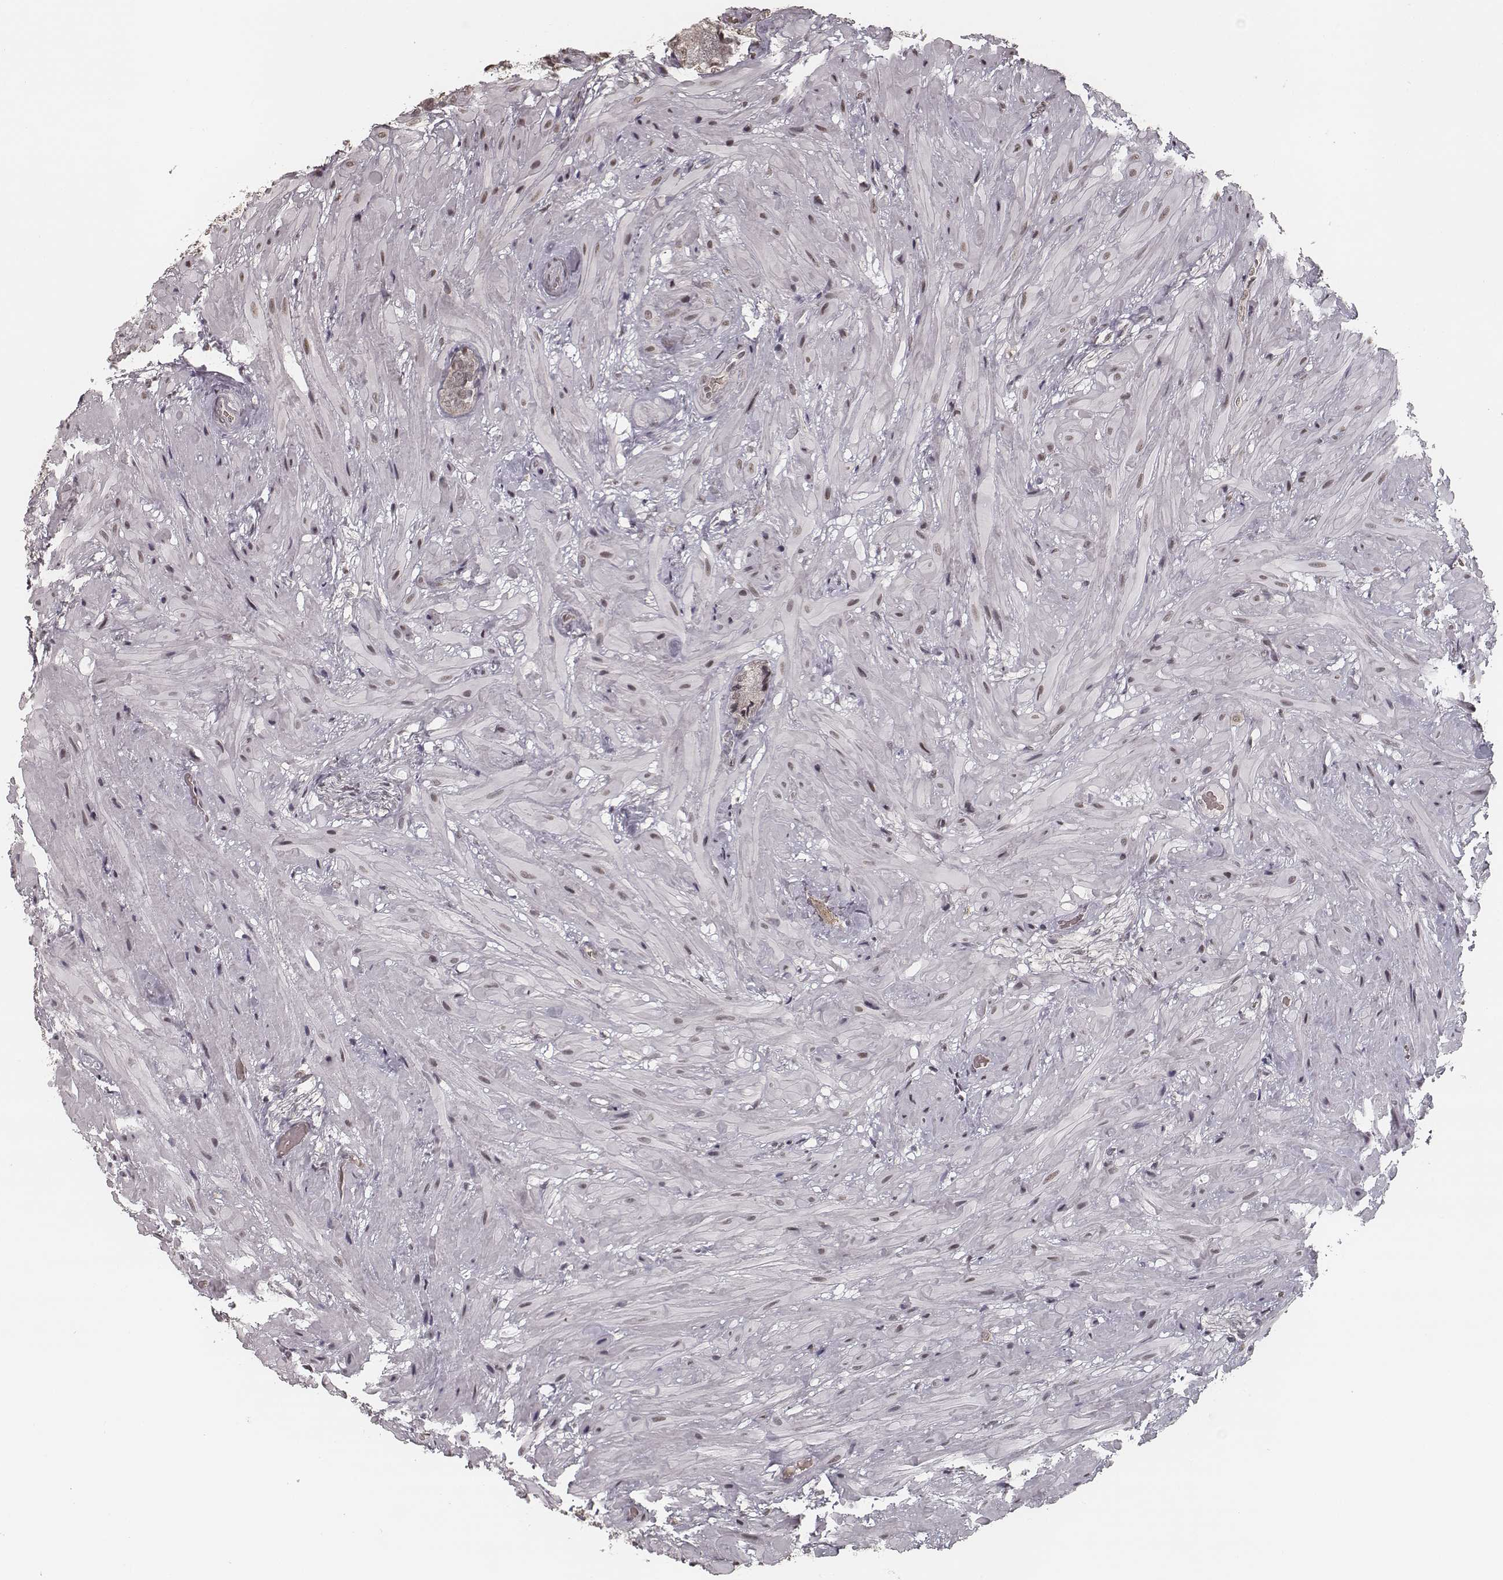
{"staining": {"intensity": "weak", "quantity": "<25%", "location": "nuclear"}, "tissue": "seminal vesicle", "cell_type": "Glandular cells", "image_type": "normal", "snomed": [{"axis": "morphology", "description": "Normal tissue, NOS"}, {"axis": "topography", "description": "Seminal veicle"}], "caption": "Protein analysis of unremarkable seminal vesicle shows no significant staining in glandular cells. The staining was performed using DAB (3,3'-diaminobenzidine) to visualize the protein expression in brown, while the nuclei were stained in blue with hematoxylin (Magnification: 20x).", "gene": "HMGA2", "patient": {"sex": "male", "age": 57}}